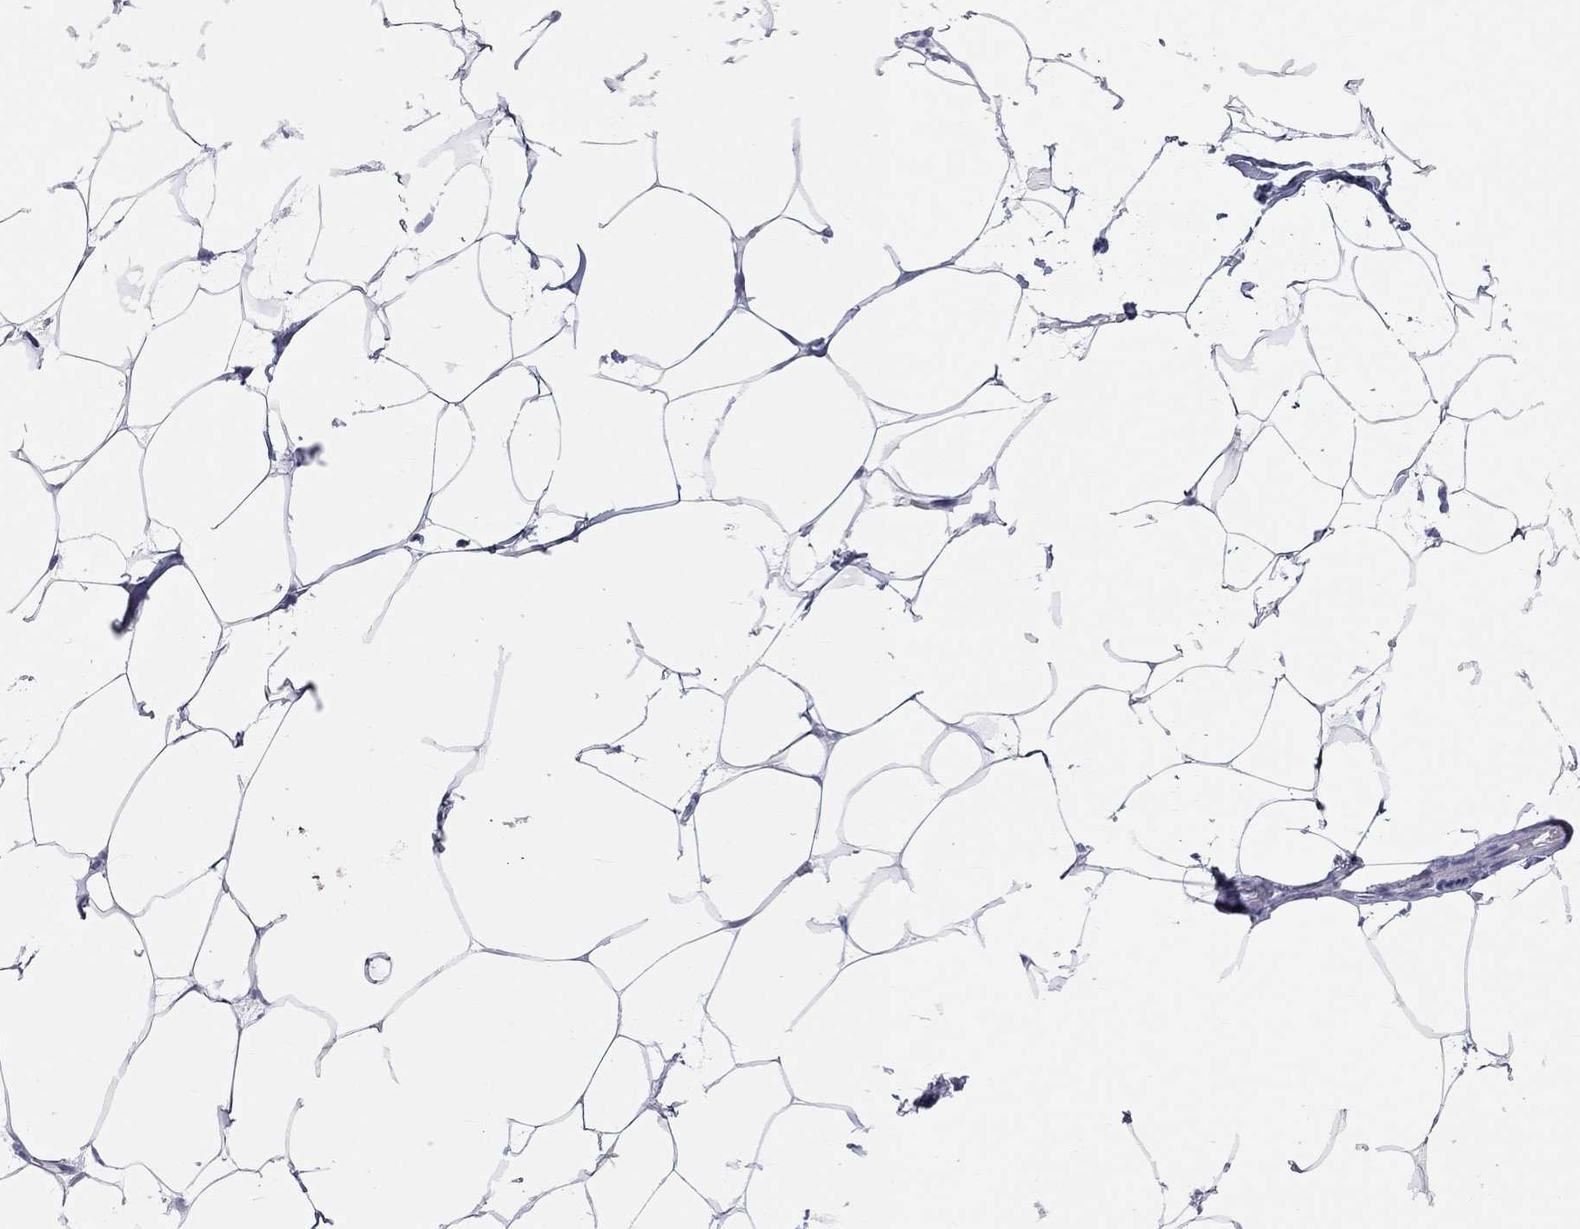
{"staining": {"intensity": "negative", "quantity": "none", "location": "none"}, "tissue": "breast", "cell_type": "Adipocytes", "image_type": "normal", "snomed": [{"axis": "morphology", "description": "Normal tissue, NOS"}, {"axis": "topography", "description": "Breast"}], "caption": "Immunohistochemistry (IHC) of normal breast shows no positivity in adipocytes.", "gene": "AK8", "patient": {"sex": "female", "age": 32}}